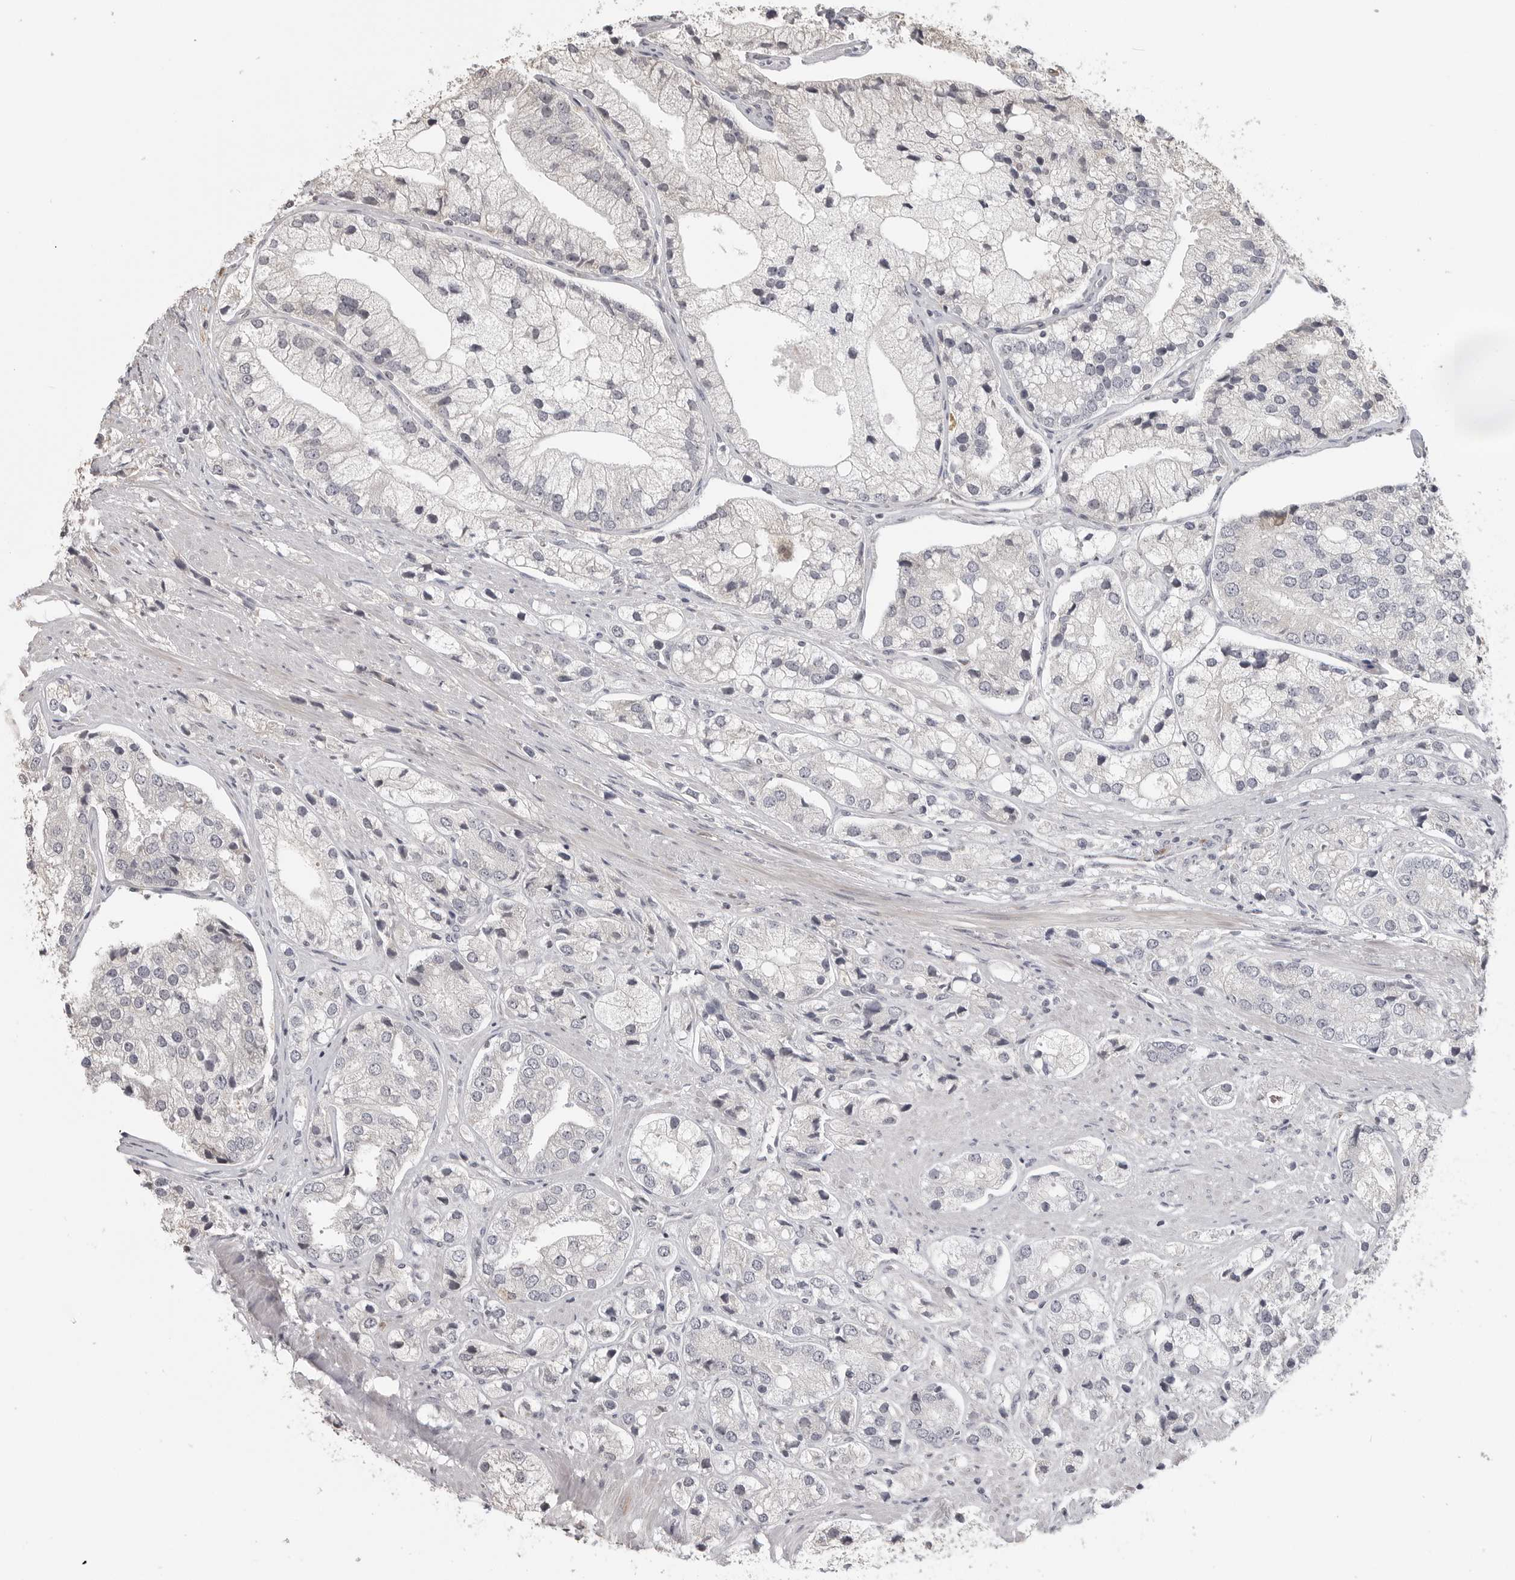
{"staining": {"intensity": "negative", "quantity": "none", "location": "none"}, "tissue": "prostate cancer", "cell_type": "Tumor cells", "image_type": "cancer", "snomed": [{"axis": "morphology", "description": "Adenocarcinoma, High grade"}, {"axis": "topography", "description": "Prostate"}], "caption": "Protein analysis of prostate cancer (adenocarcinoma (high-grade)) displays no significant staining in tumor cells. (DAB (3,3'-diaminobenzidine) IHC with hematoxylin counter stain).", "gene": "IDO1", "patient": {"sex": "male", "age": 50}}